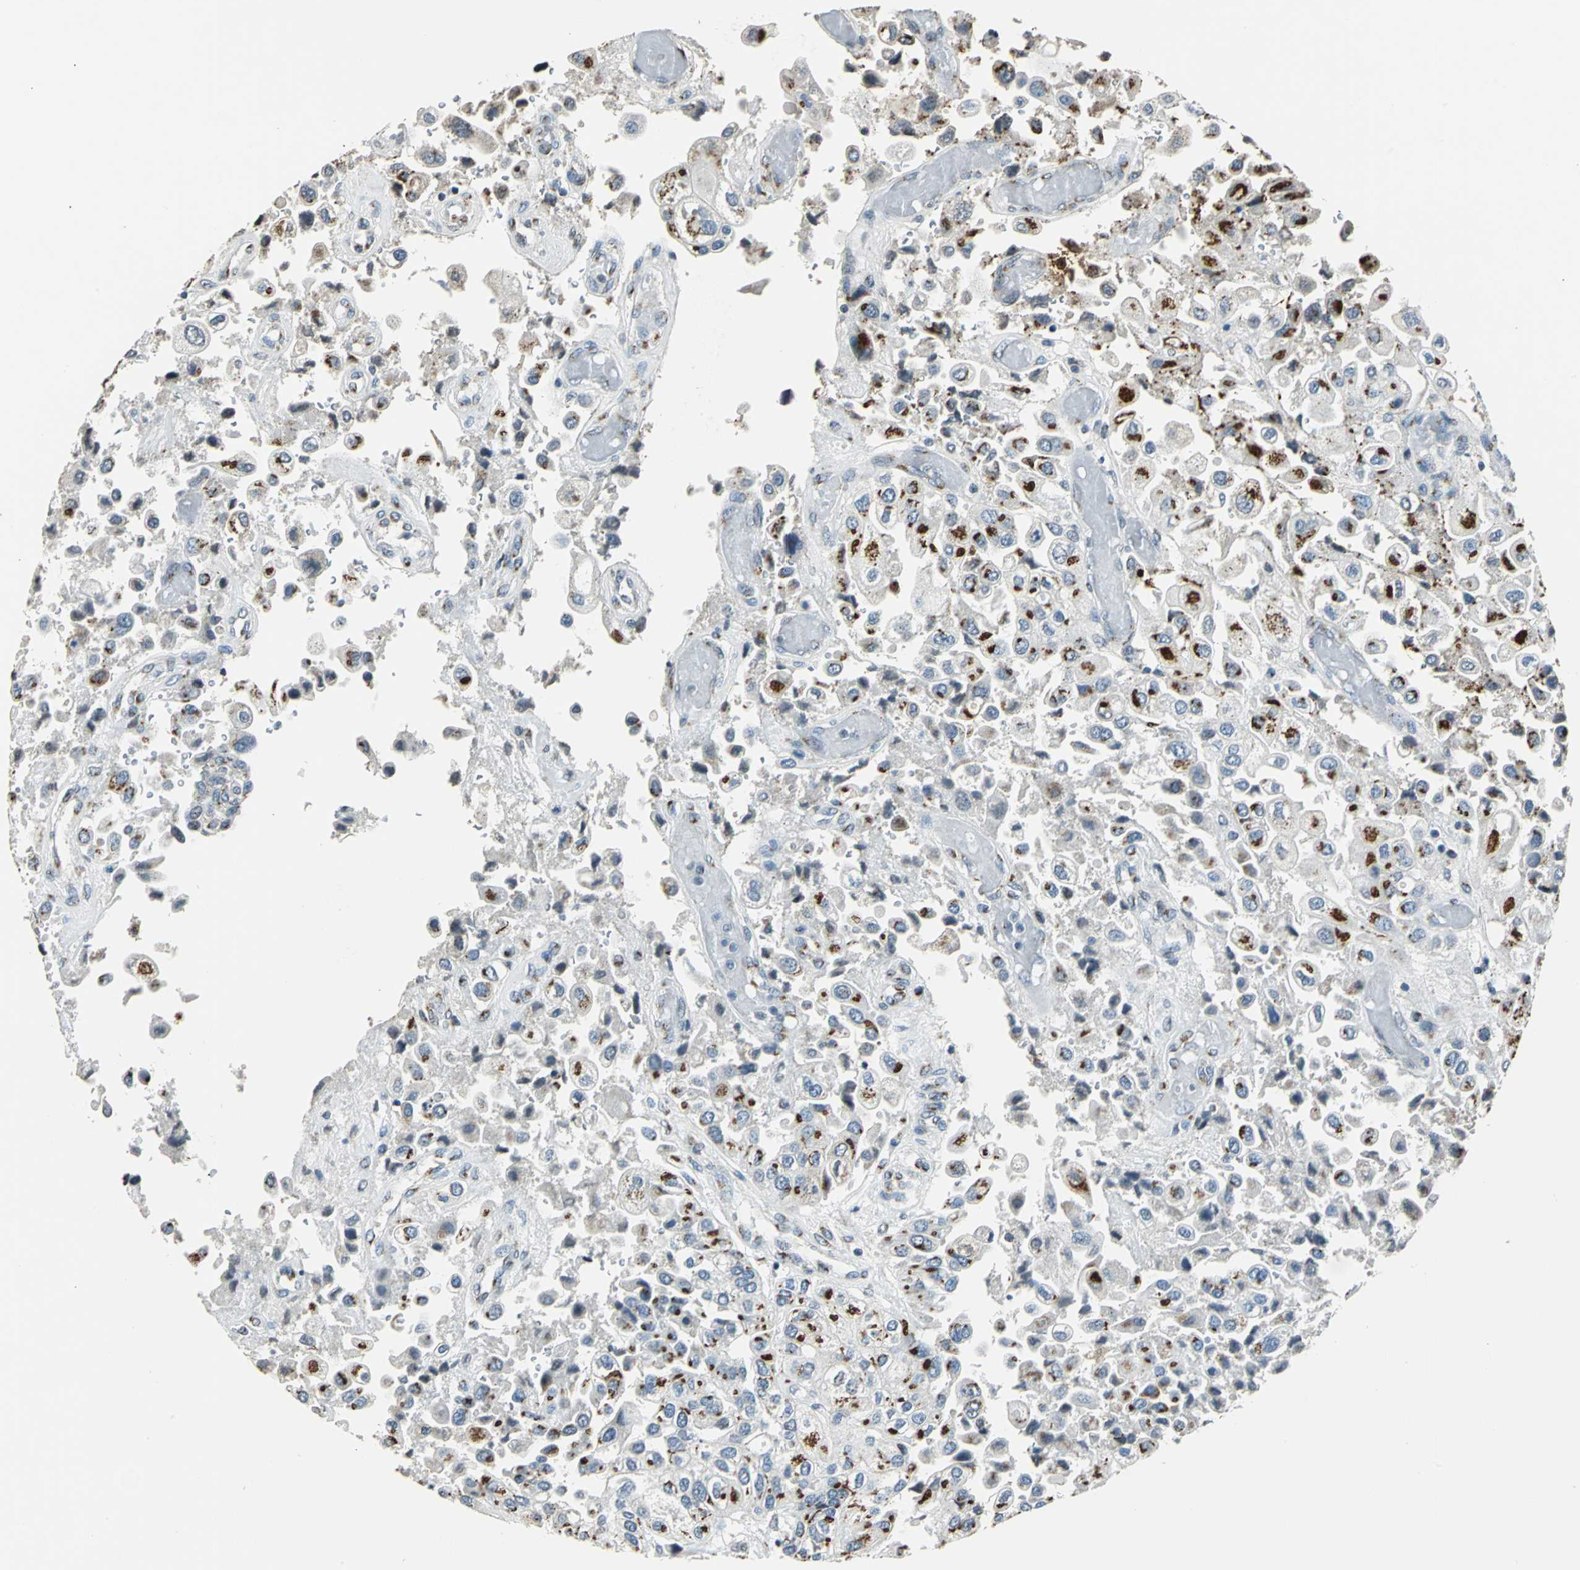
{"staining": {"intensity": "strong", "quantity": "25%-75%", "location": "cytoplasmic/membranous"}, "tissue": "urothelial cancer", "cell_type": "Tumor cells", "image_type": "cancer", "snomed": [{"axis": "morphology", "description": "Urothelial carcinoma, High grade"}, {"axis": "topography", "description": "Urinary bladder"}], "caption": "A photomicrograph showing strong cytoplasmic/membranous expression in about 25%-75% of tumor cells in urothelial cancer, as visualized by brown immunohistochemical staining.", "gene": "TMEM115", "patient": {"sex": "female", "age": 64}}